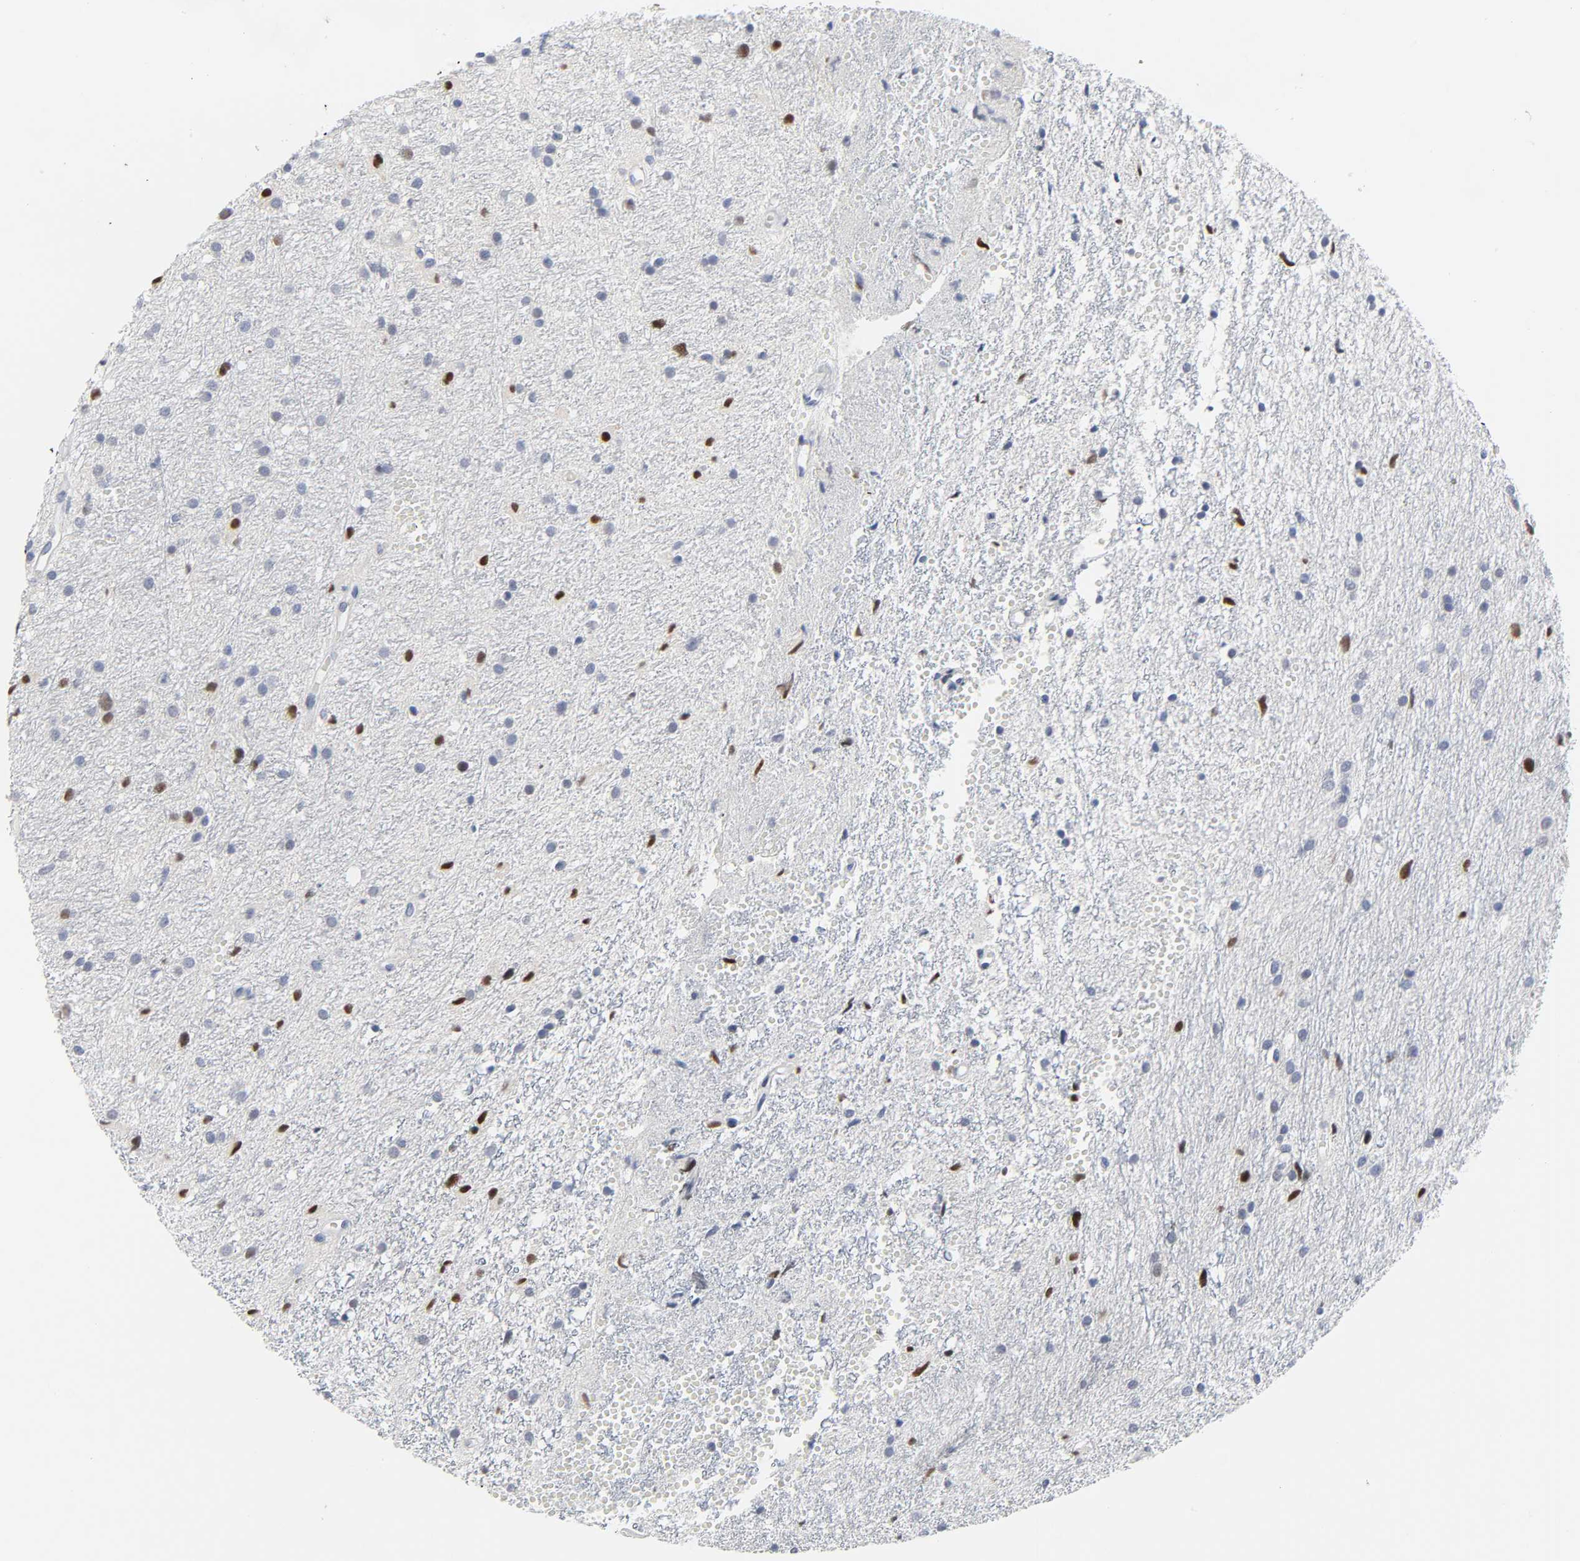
{"staining": {"intensity": "strong", "quantity": "25%-75%", "location": "nuclear"}, "tissue": "glioma", "cell_type": "Tumor cells", "image_type": "cancer", "snomed": [{"axis": "morphology", "description": "Glioma, malignant, High grade"}, {"axis": "topography", "description": "Brain"}], "caption": "This image exhibits IHC staining of human malignant high-grade glioma, with high strong nuclear staining in approximately 25%-75% of tumor cells.", "gene": "SALL2", "patient": {"sex": "female", "age": 59}}